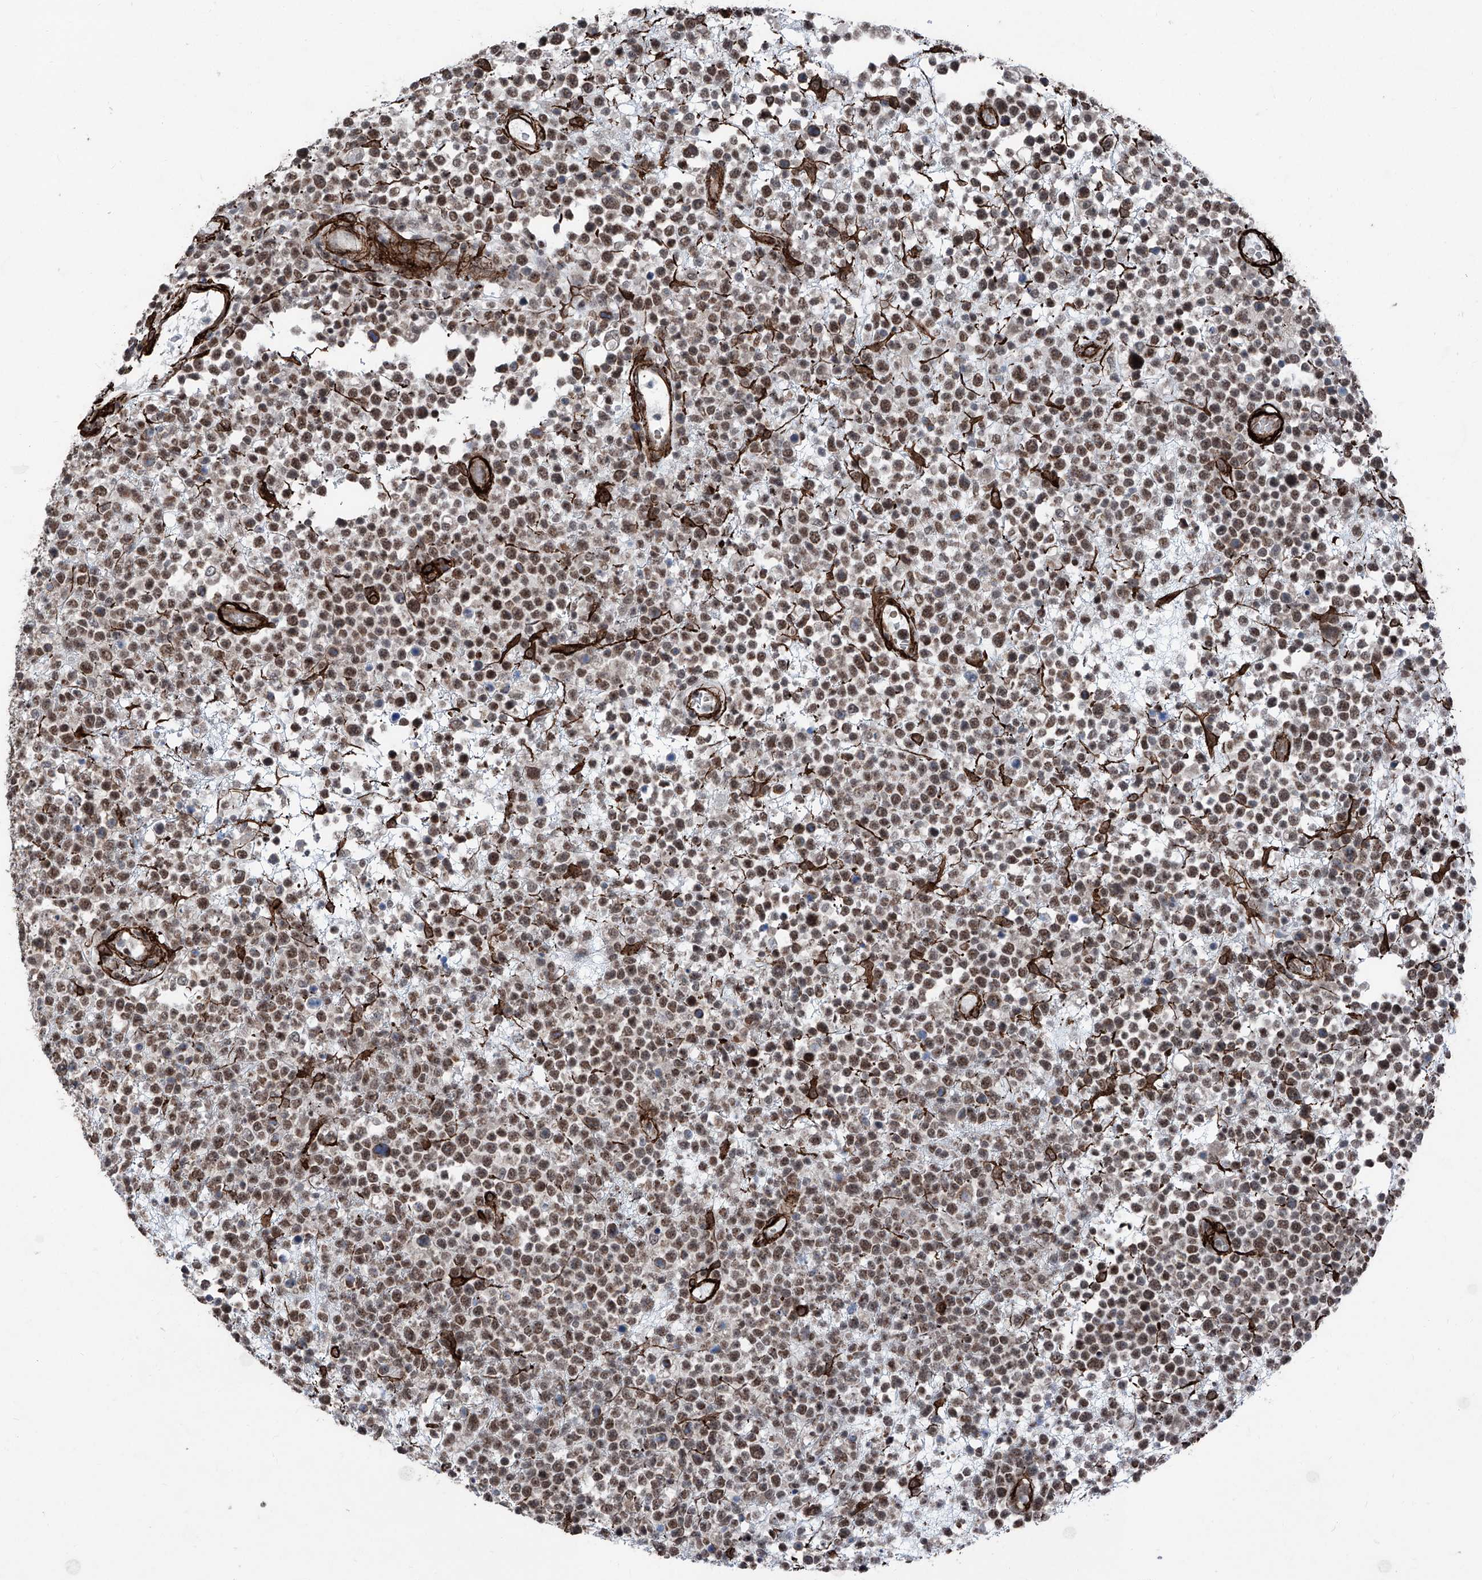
{"staining": {"intensity": "moderate", "quantity": ">75%", "location": "nuclear"}, "tissue": "lymphoma", "cell_type": "Tumor cells", "image_type": "cancer", "snomed": [{"axis": "morphology", "description": "Malignant lymphoma, non-Hodgkin's type, High grade"}, {"axis": "topography", "description": "Colon"}], "caption": "Immunohistochemistry (IHC) micrograph of human lymphoma stained for a protein (brown), which demonstrates medium levels of moderate nuclear expression in about >75% of tumor cells.", "gene": "COA7", "patient": {"sex": "female", "age": 53}}